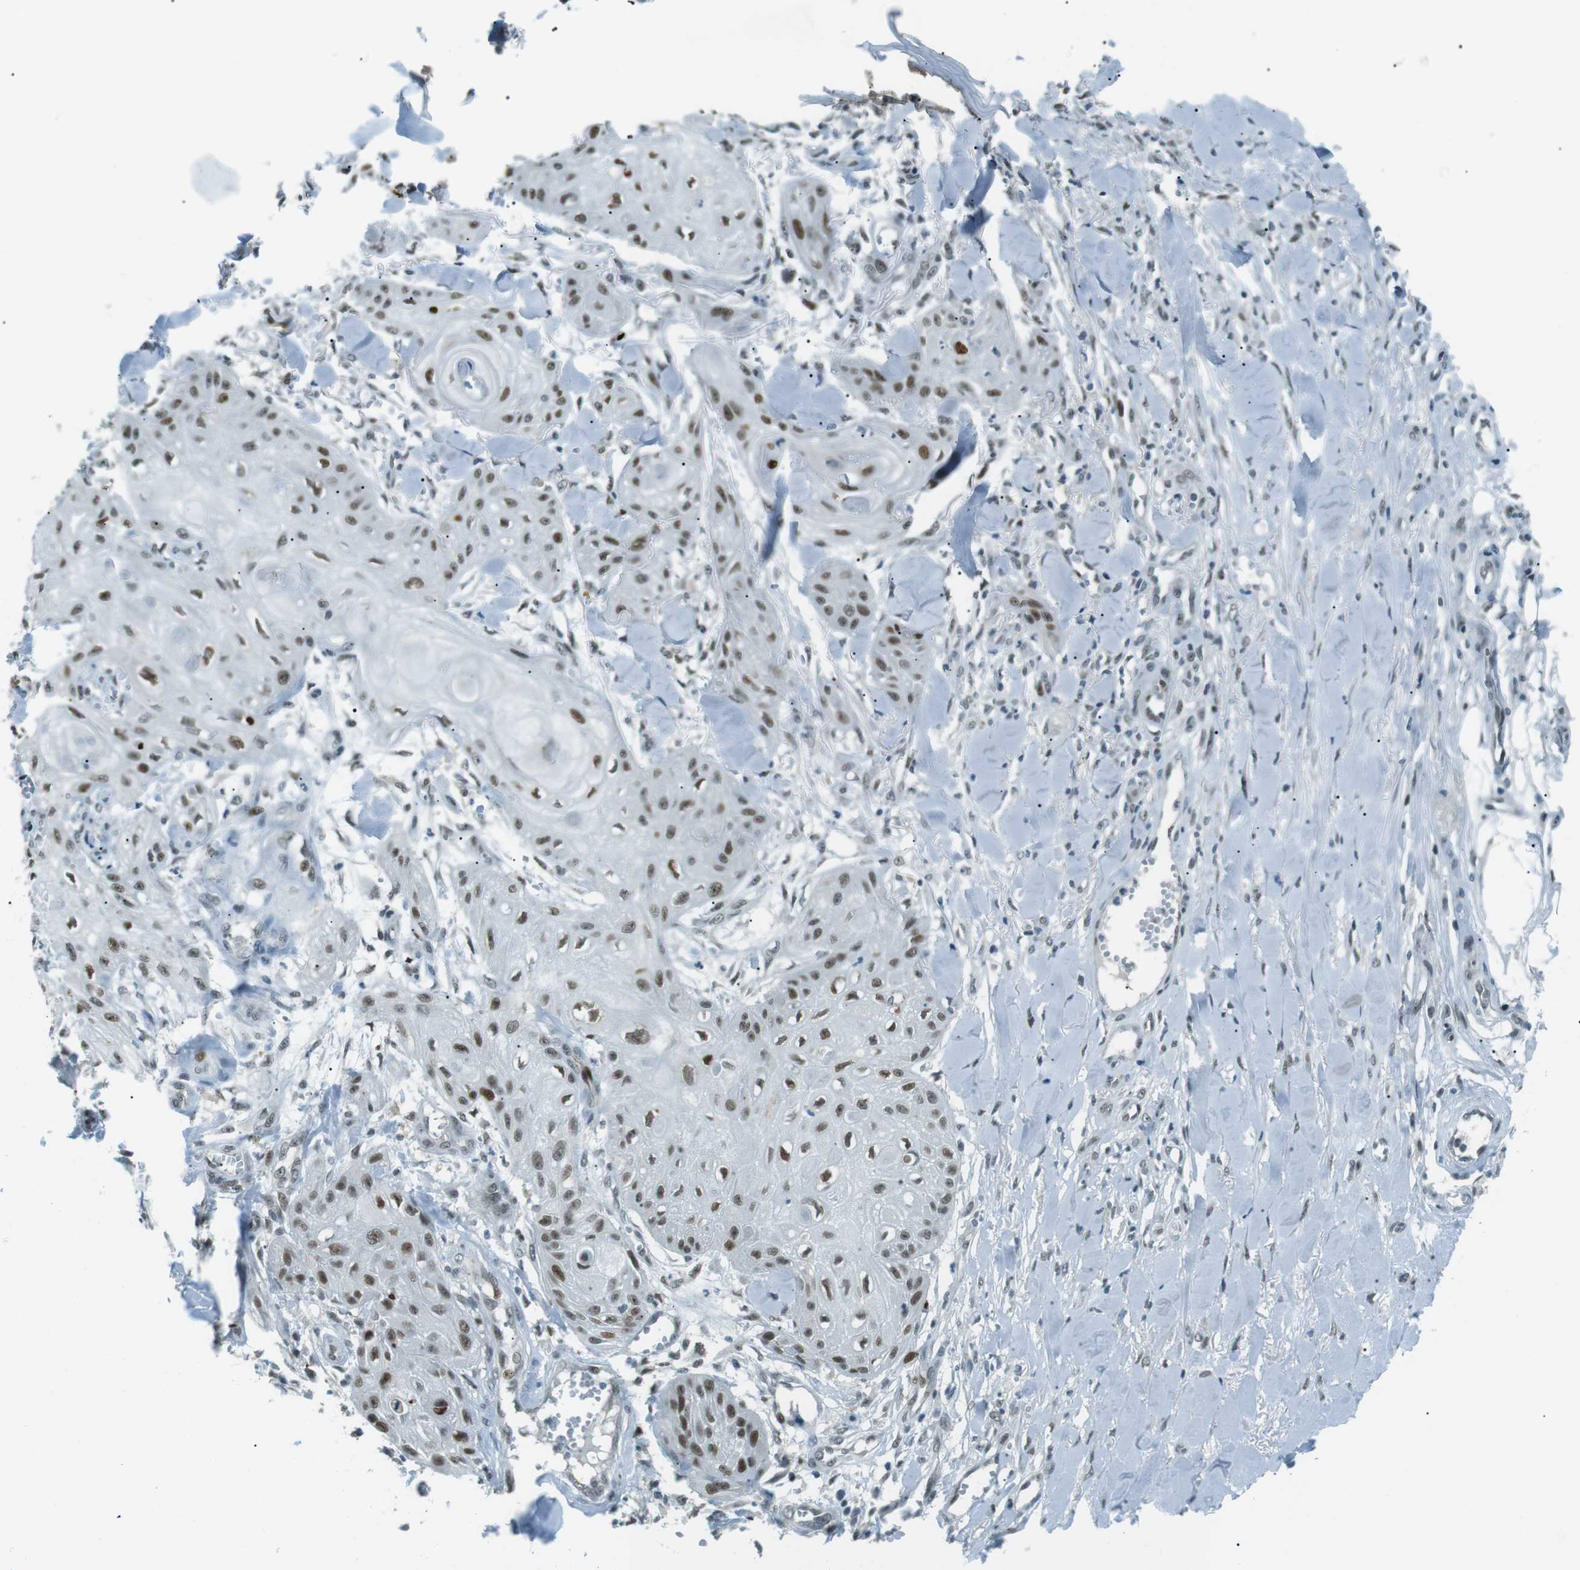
{"staining": {"intensity": "moderate", "quantity": ">75%", "location": "nuclear"}, "tissue": "skin cancer", "cell_type": "Tumor cells", "image_type": "cancer", "snomed": [{"axis": "morphology", "description": "Squamous cell carcinoma, NOS"}, {"axis": "topography", "description": "Skin"}], "caption": "Protein staining shows moderate nuclear staining in approximately >75% of tumor cells in skin cancer.", "gene": "PJA1", "patient": {"sex": "male", "age": 74}}